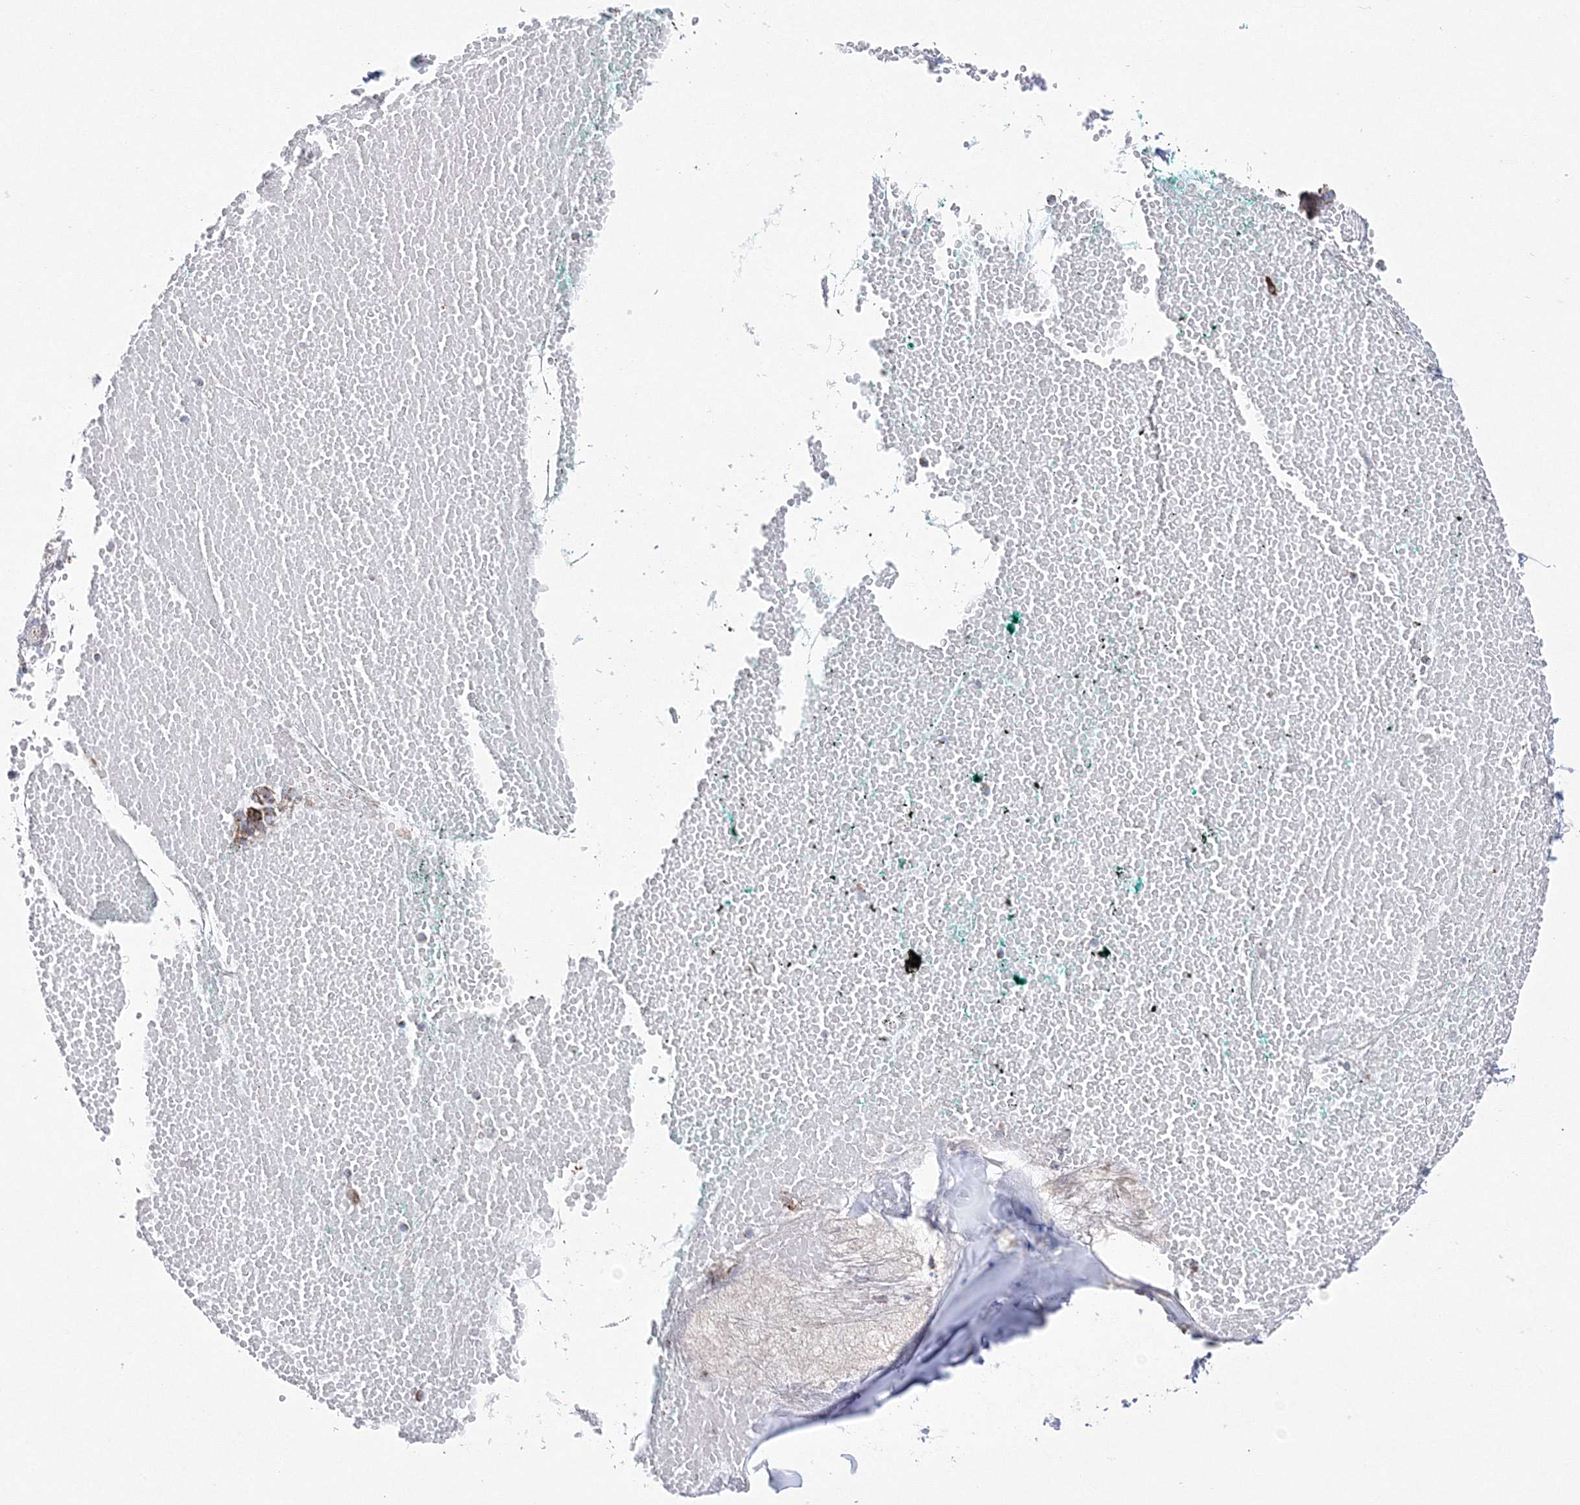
{"staining": {"intensity": "negative", "quantity": "none", "location": "none"}, "tissue": "soft tissue", "cell_type": "Fibroblasts", "image_type": "normal", "snomed": [{"axis": "morphology", "description": "Normal tissue, NOS"}, {"axis": "morphology", "description": "Basal cell carcinoma"}, {"axis": "topography", "description": "Cartilage tissue"}, {"axis": "topography", "description": "Nasopharynx"}, {"axis": "topography", "description": "Oral tissue"}], "caption": "This is an immunohistochemistry histopathology image of unremarkable human soft tissue. There is no staining in fibroblasts.", "gene": "HIBCH", "patient": {"sex": "female", "age": 77}}